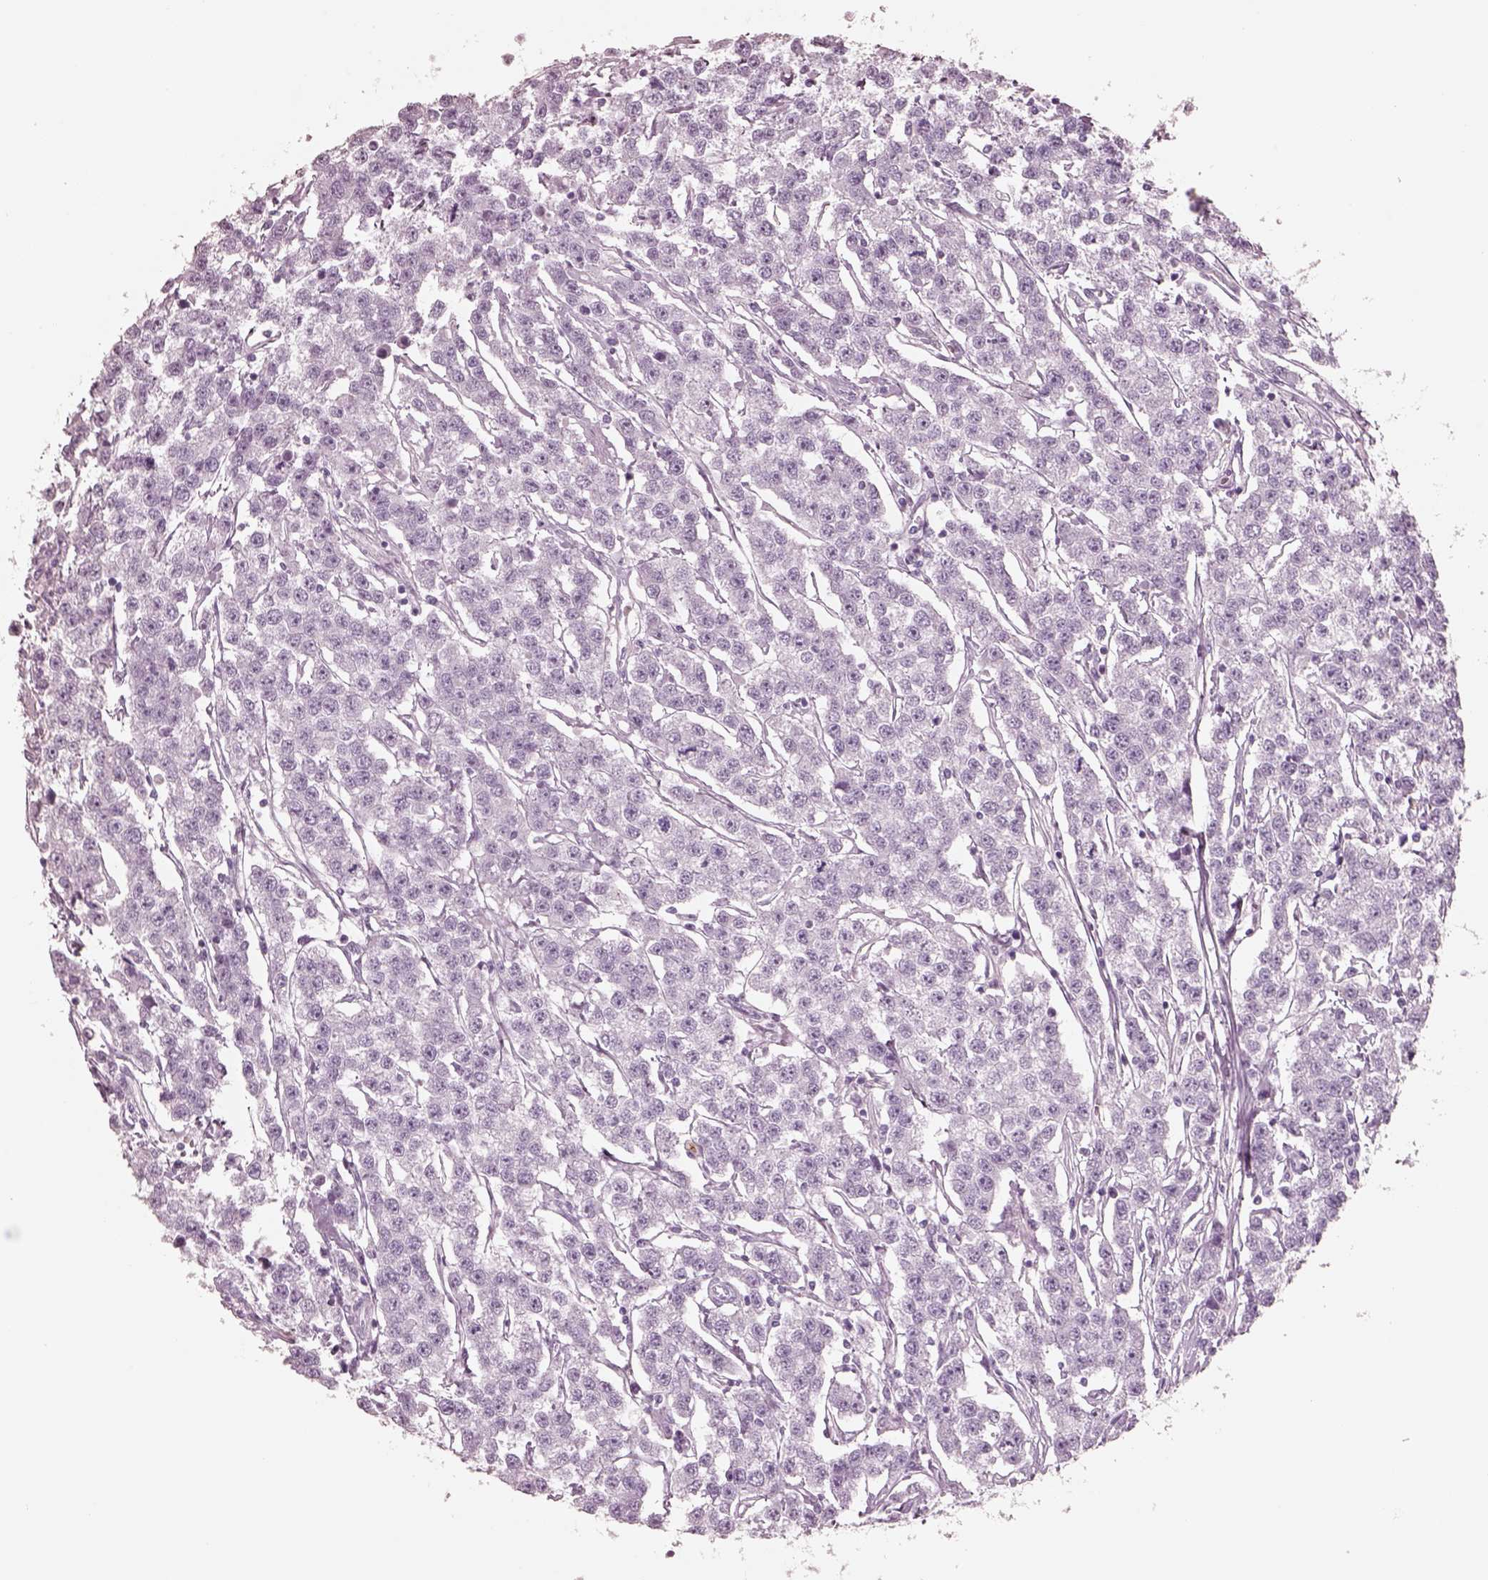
{"staining": {"intensity": "negative", "quantity": "none", "location": "none"}, "tissue": "testis cancer", "cell_type": "Tumor cells", "image_type": "cancer", "snomed": [{"axis": "morphology", "description": "Seminoma, NOS"}, {"axis": "topography", "description": "Testis"}], "caption": "There is no significant positivity in tumor cells of testis seminoma. (Brightfield microscopy of DAB (3,3'-diaminobenzidine) IHC at high magnification).", "gene": "ELANE", "patient": {"sex": "male", "age": 59}}